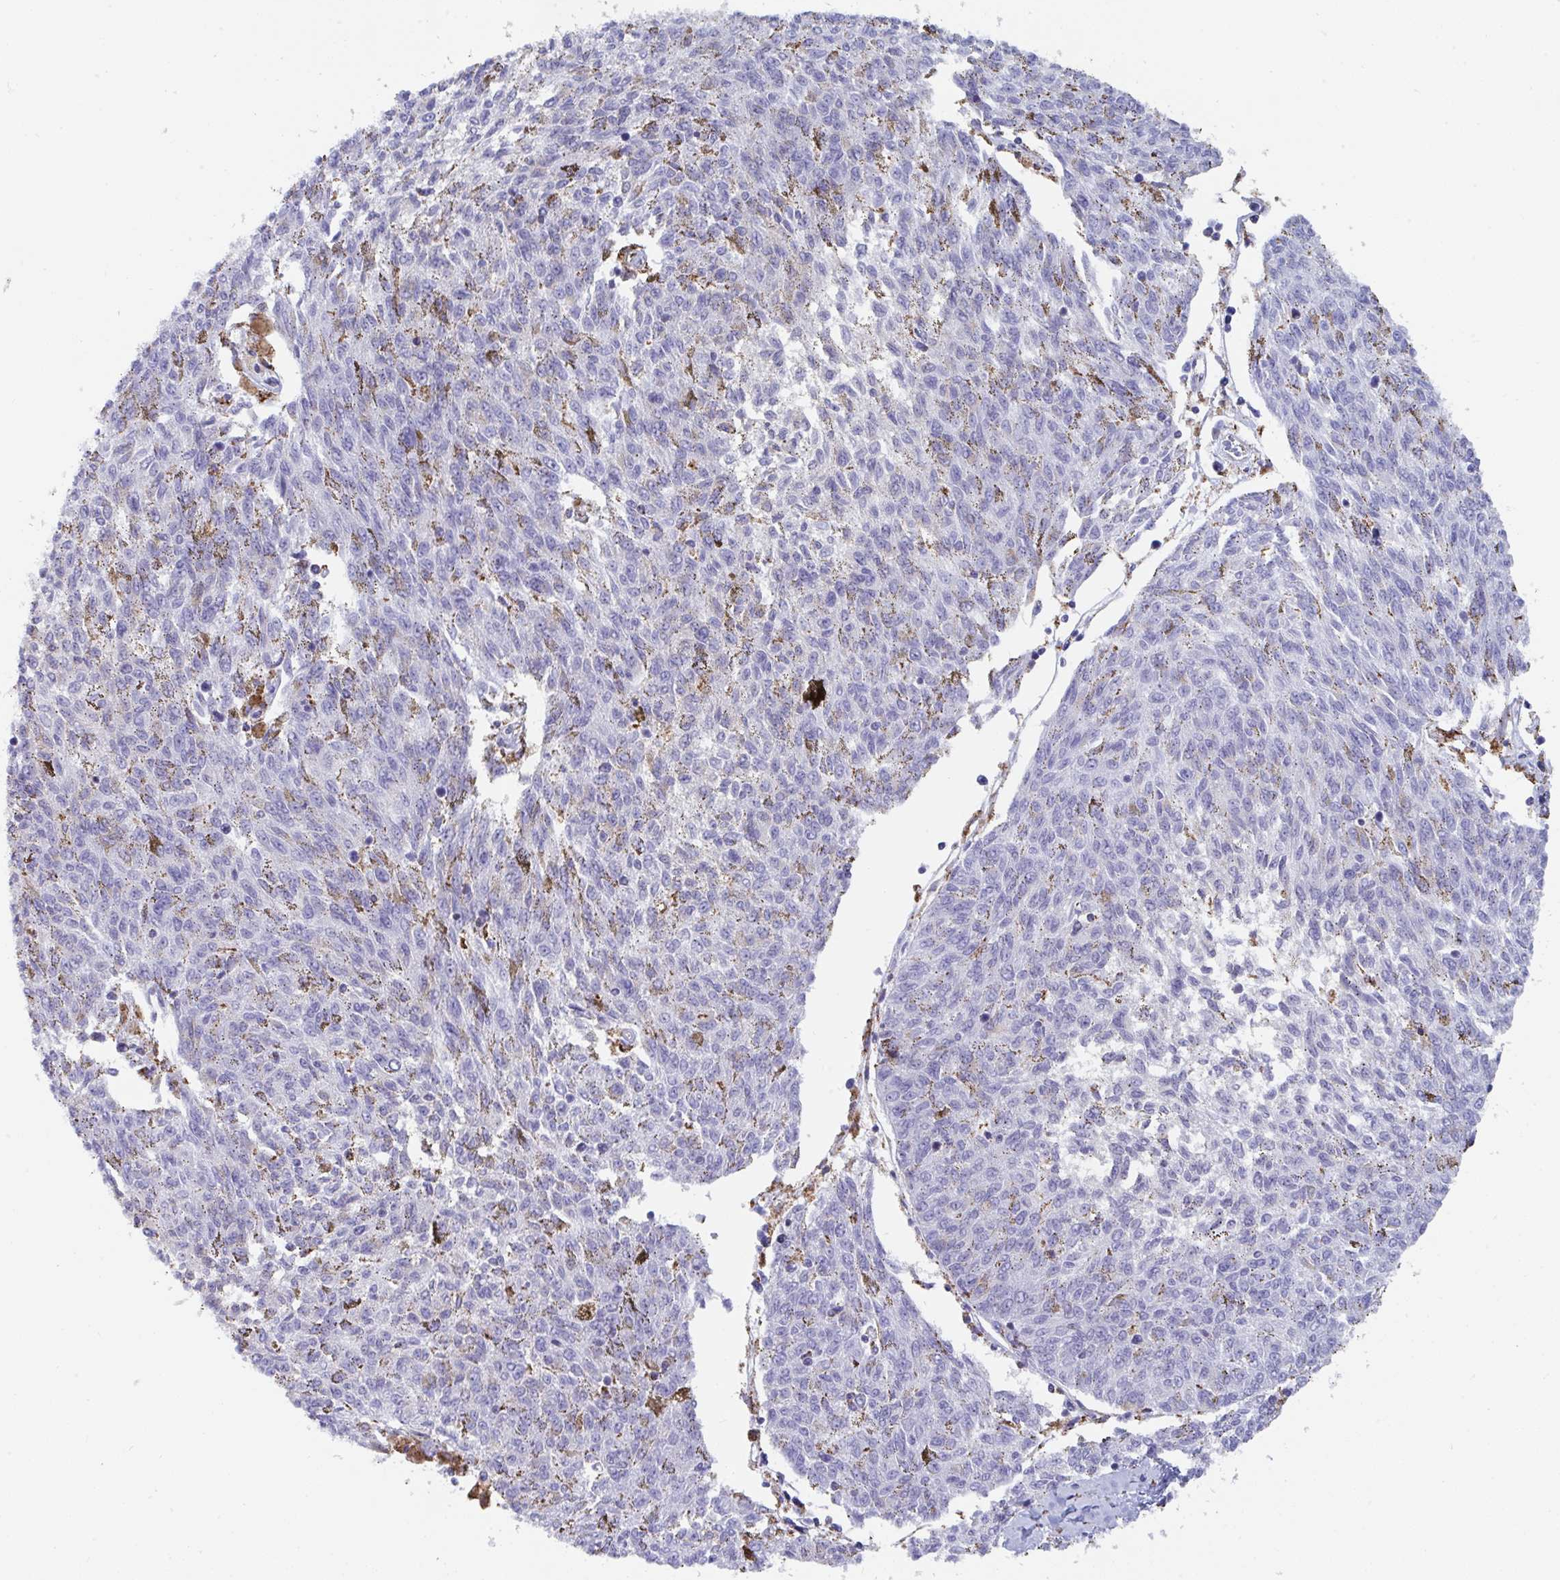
{"staining": {"intensity": "negative", "quantity": "none", "location": "none"}, "tissue": "melanoma", "cell_type": "Tumor cells", "image_type": "cancer", "snomed": [{"axis": "morphology", "description": "Malignant melanoma, NOS"}, {"axis": "topography", "description": "Skin"}], "caption": "Tumor cells show no significant positivity in melanoma.", "gene": "MGAM2", "patient": {"sex": "female", "age": 72}}